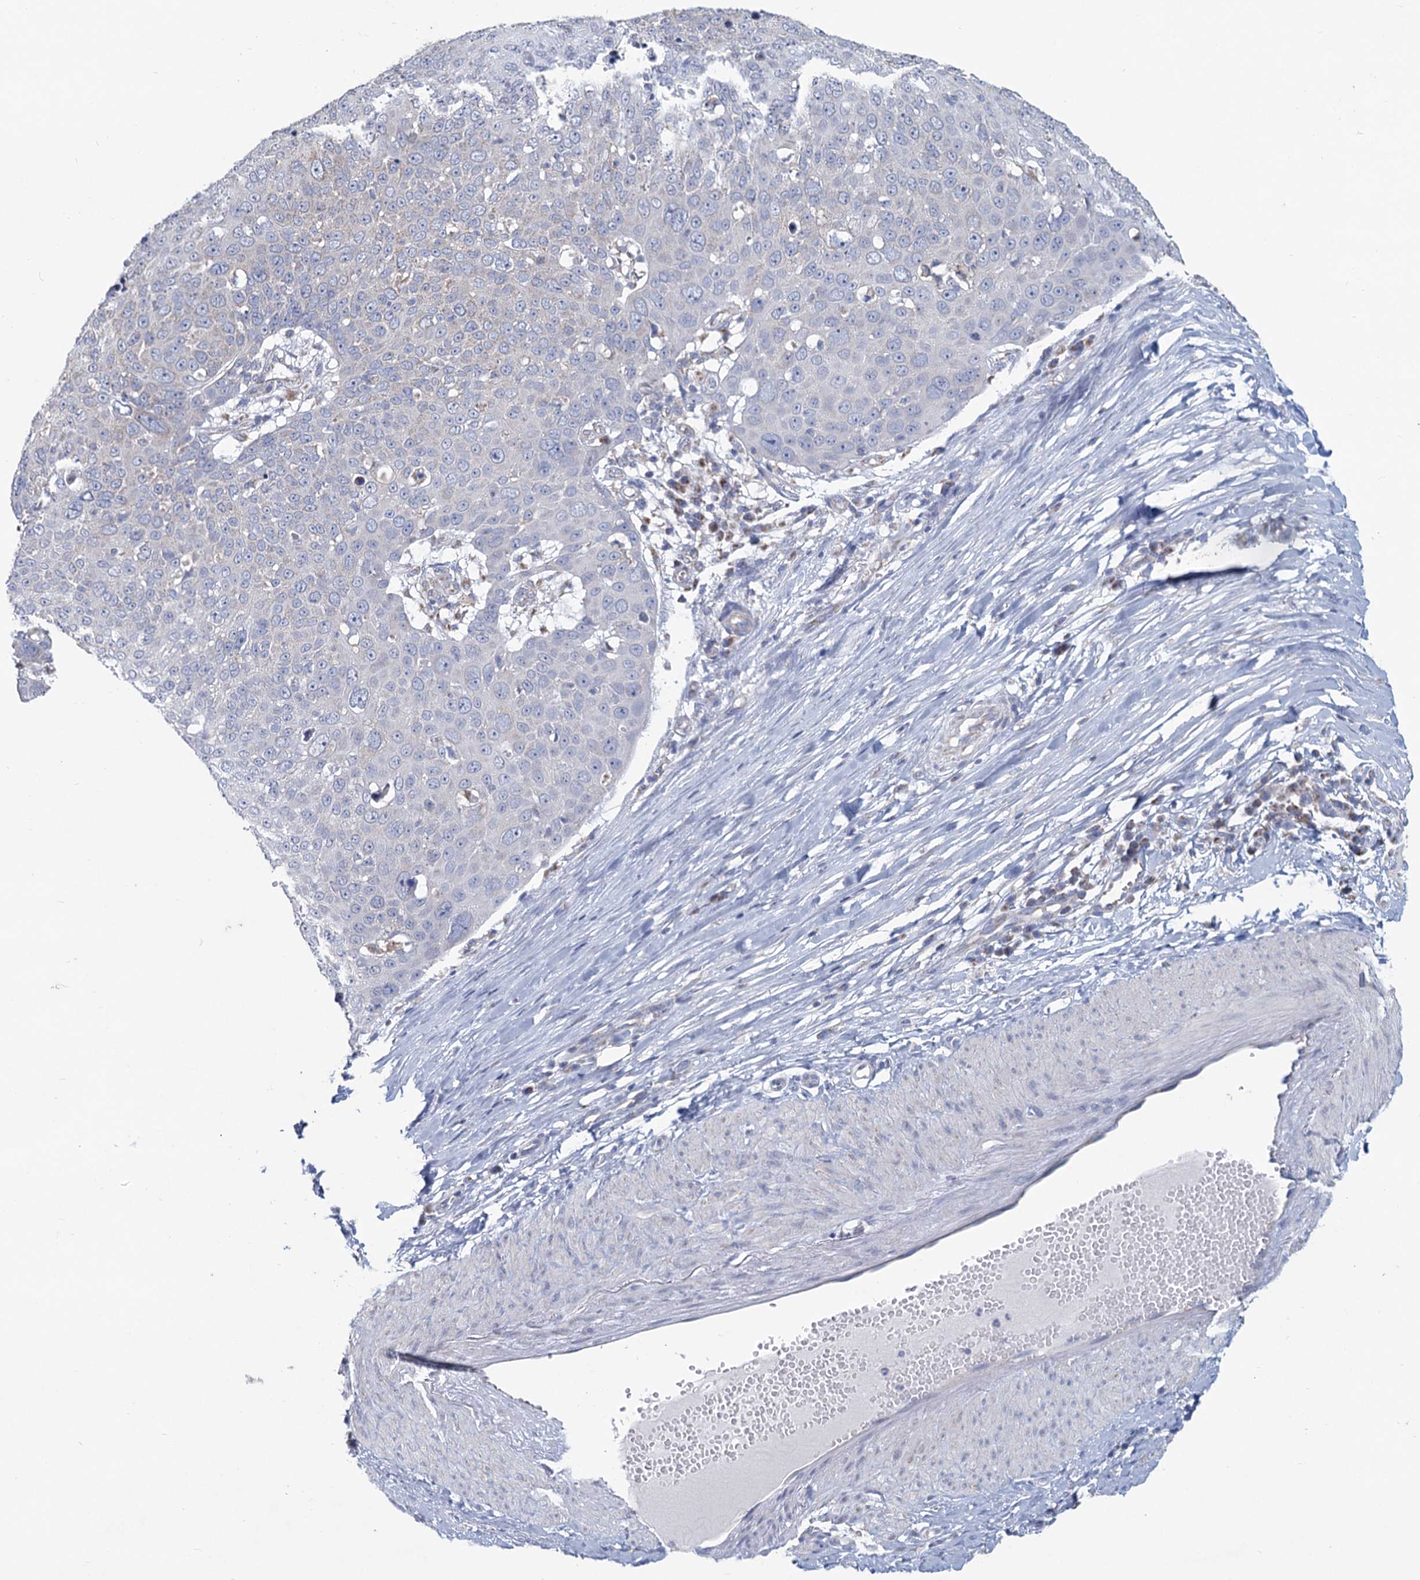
{"staining": {"intensity": "negative", "quantity": "none", "location": "none"}, "tissue": "skin cancer", "cell_type": "Tumor cells", "image_type": "cancer", "snomed": [{"axis": "morphology", "description": "Squamous cell carcinoma, NOS"}, {"axis": "topography", "description": "Skin"}], "caption": "Tumor cells show no significant protein expression in squamous cell carcinoma (skin).", "gene": "NDUFC2", "patient": {"sex": "male", "age": 71}}